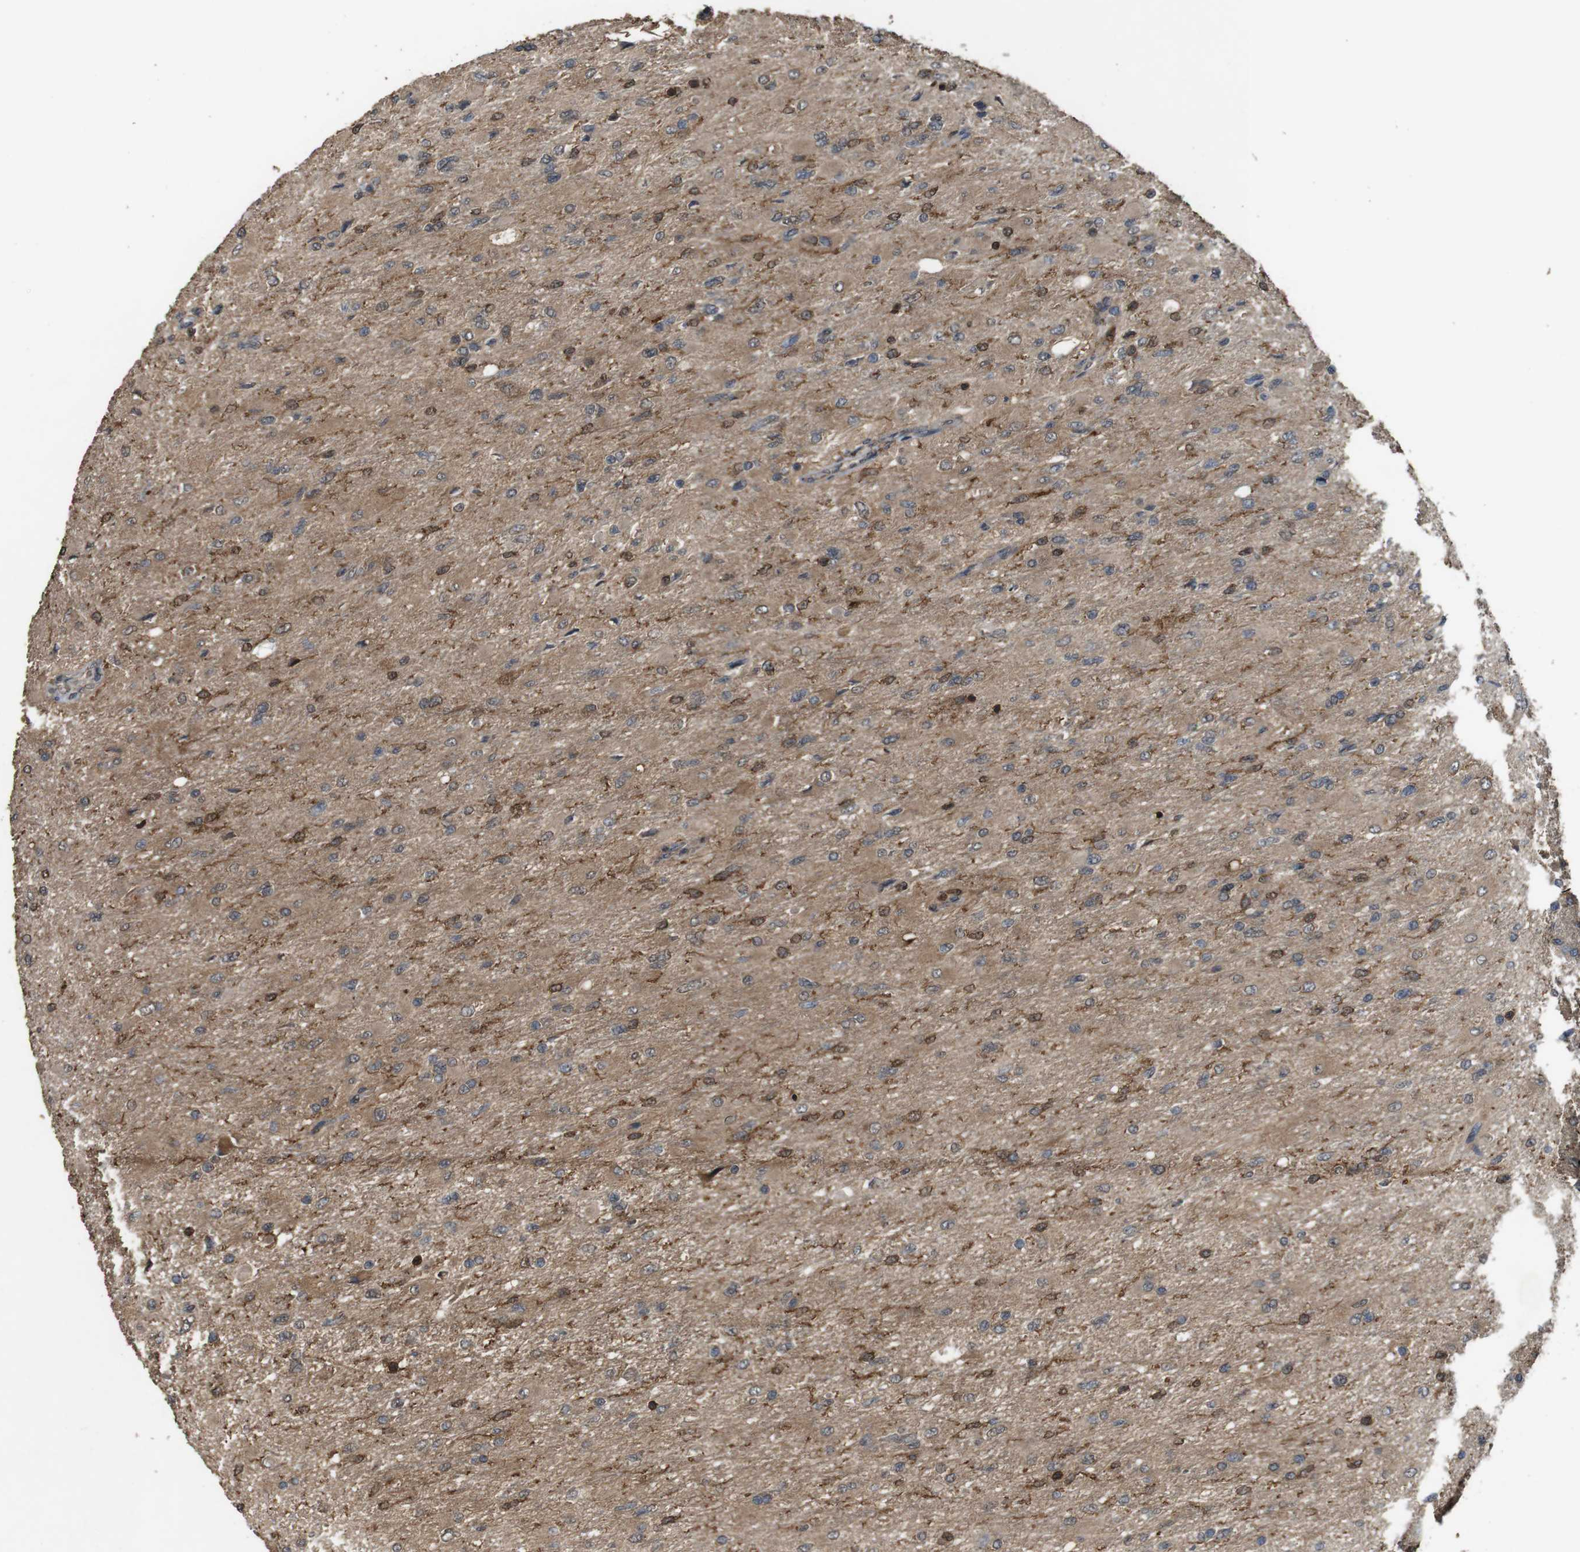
{"staining": {"intensity": "moderate", "quantity": ">75%", "location": "cytoplasmic/membranous"}, "tissue": "glioma", "cell_type": "Tumor cells", "image_type": "cancer", "snomed": [{"axis": "morphology", "description": "Glioma, malignant, High grade"}, {"axis": "topography", "description": "Cerebral cortex"}], "caption": "DAB (3,3'-diaminobenzidine) immunohistochemical staining of glioma displays moderate cytoplasmic/membranous protein expression in approximately >75% of tumor cells.", "gene": "BAG4", "patient": {"sex": "female", "age": 36}}